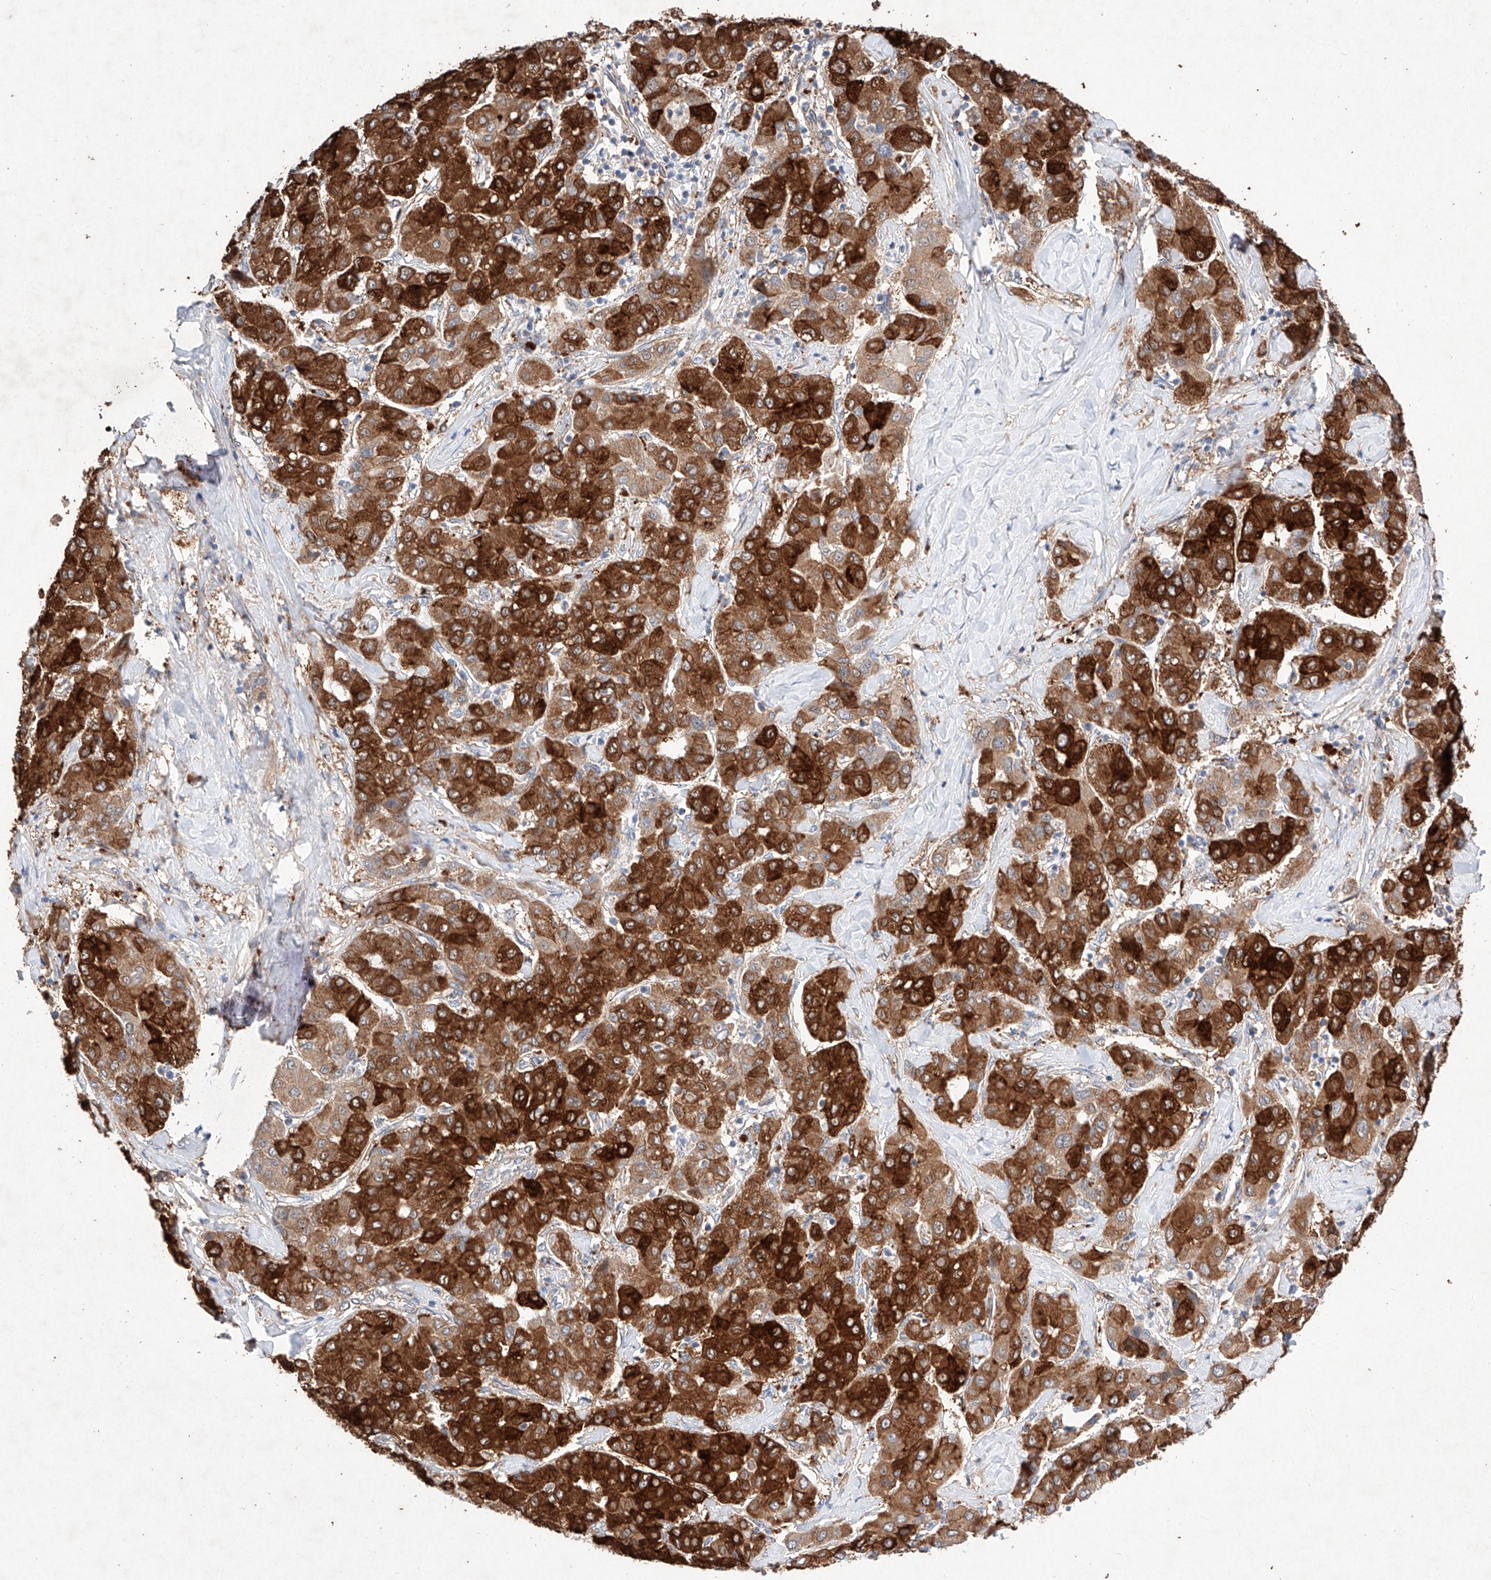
{"staining": {"intensity": "strong", "quantity": ">75%", "location": "cytoplasmic/membranous"}, "tissue": "liver cancer", "cell_type": "Tumor cells", "image_type": "cancer", "snomed": [{"axis": "morphology", "description": "Carcinoma, Hepatocellular, NOS"}, {"axis": "topography", "description": "Liver"}], "caption": "A micrograph of human liver cancer (hepatocellular carcinoma) stained for a protein demonstrates strong cytoplasmic/membranous brown staining in tumor cells. (brown staining indicates protein expression, while blue staining denotes nuclei).", "gene": "C6orf62", "patient": {"sex": "male", "age": 65}}